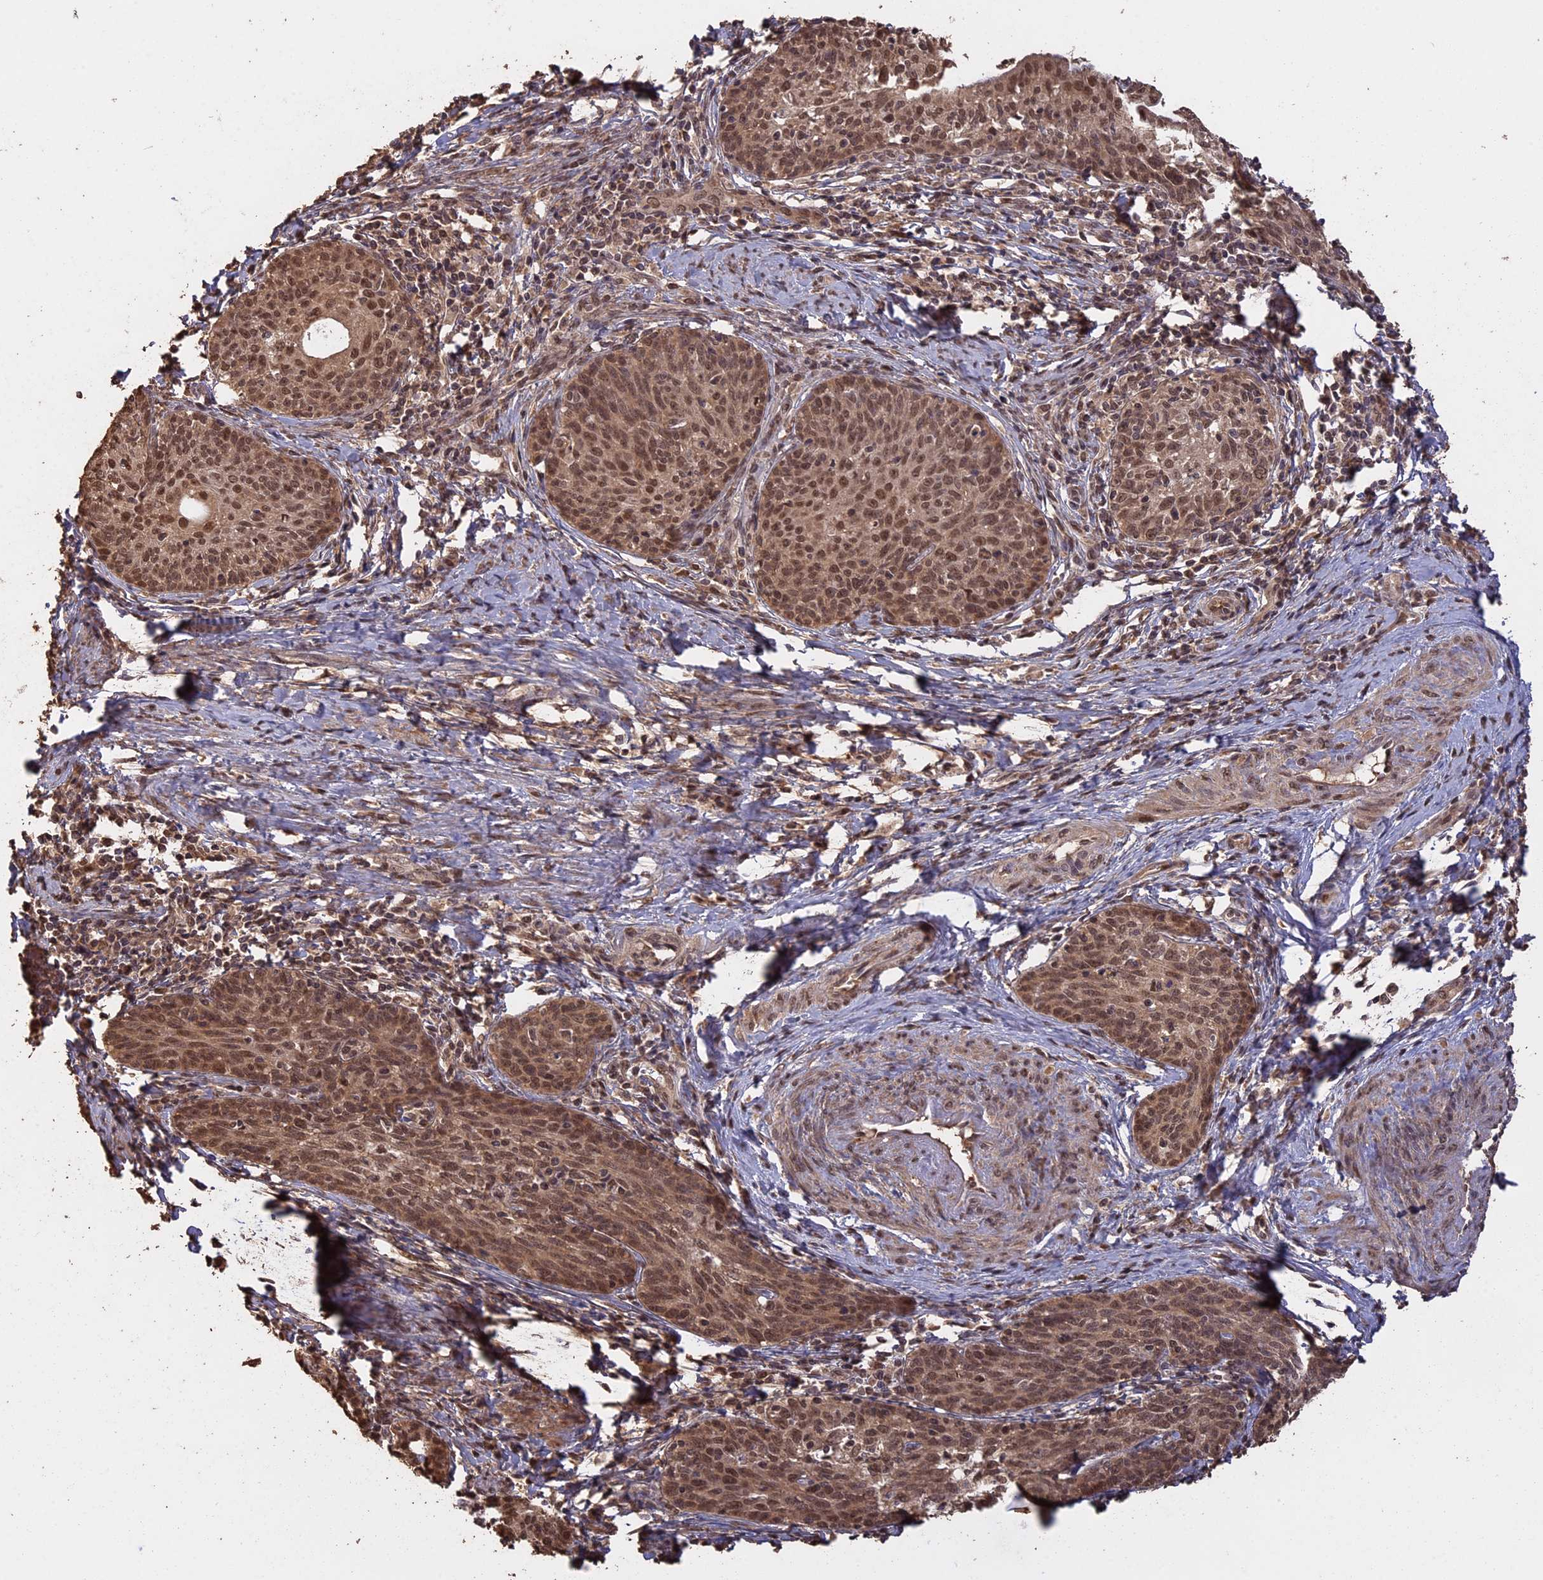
{"staining": {"intensity": "moderate", "quantity": ">75%", "location": "cytoplasmic/membranous,nuclear"}, "tissue": "cervical cancer", "cell_type": "Tumor cells", "image_type": "cancer", "snomed": [{"axis": "morphology", "description": "Squamous cell carcinoma, NOS"}, {"axis": "topography", "description": "Cervix"}], "caption": "Immunohistochemistry (DAB (3,3'-diaminobenzidine)) staining of cervical cancer (squamous cell carcinoma) displays moderate cytoplasmic/membranous and nuclear protein expression in about >75% of tumor cells.", "gene": "PSMC6", "patient": {"sex": "female", "age": 52}}